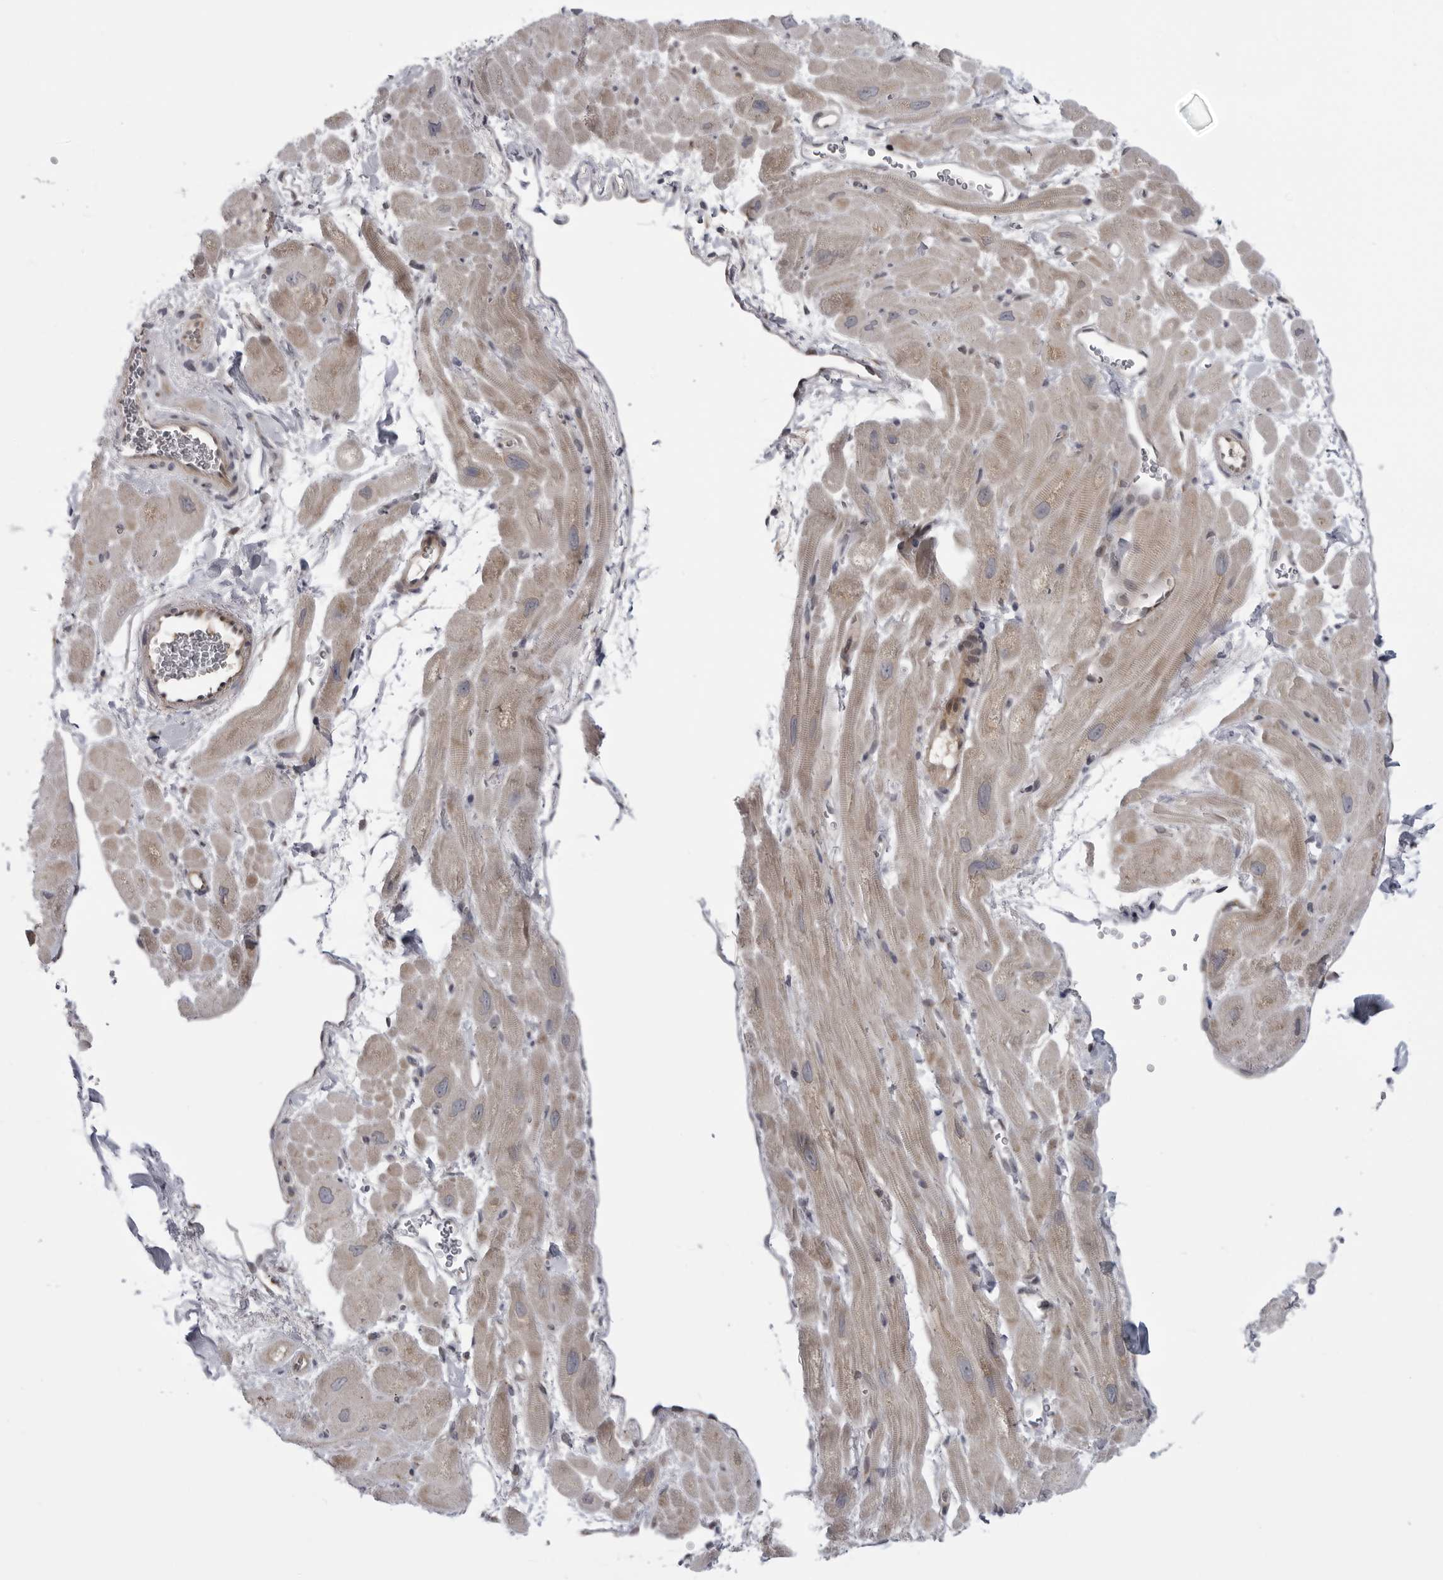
{"staining": {"intensity": "weak", "quantity": ">75%", "location": "cytoplasmic/membranous"}, "tissue": "heart muscle", "cell_type": "Cardiomyocytes", "image_type": "normal", "snomed": [{"axis": "morphology", "description": "Normal tissue, NOS"}, {"axis": "topography", "description": "Heart"}], "caption": "Immunohistochemistry of normal heart muscle exhibits low levels of weak cytoplasmic/membranous positivity in approximately >75% of cardiomyocytes.", "gene": "LRRC45", "patient": {"sex": "male", "age": 49}}